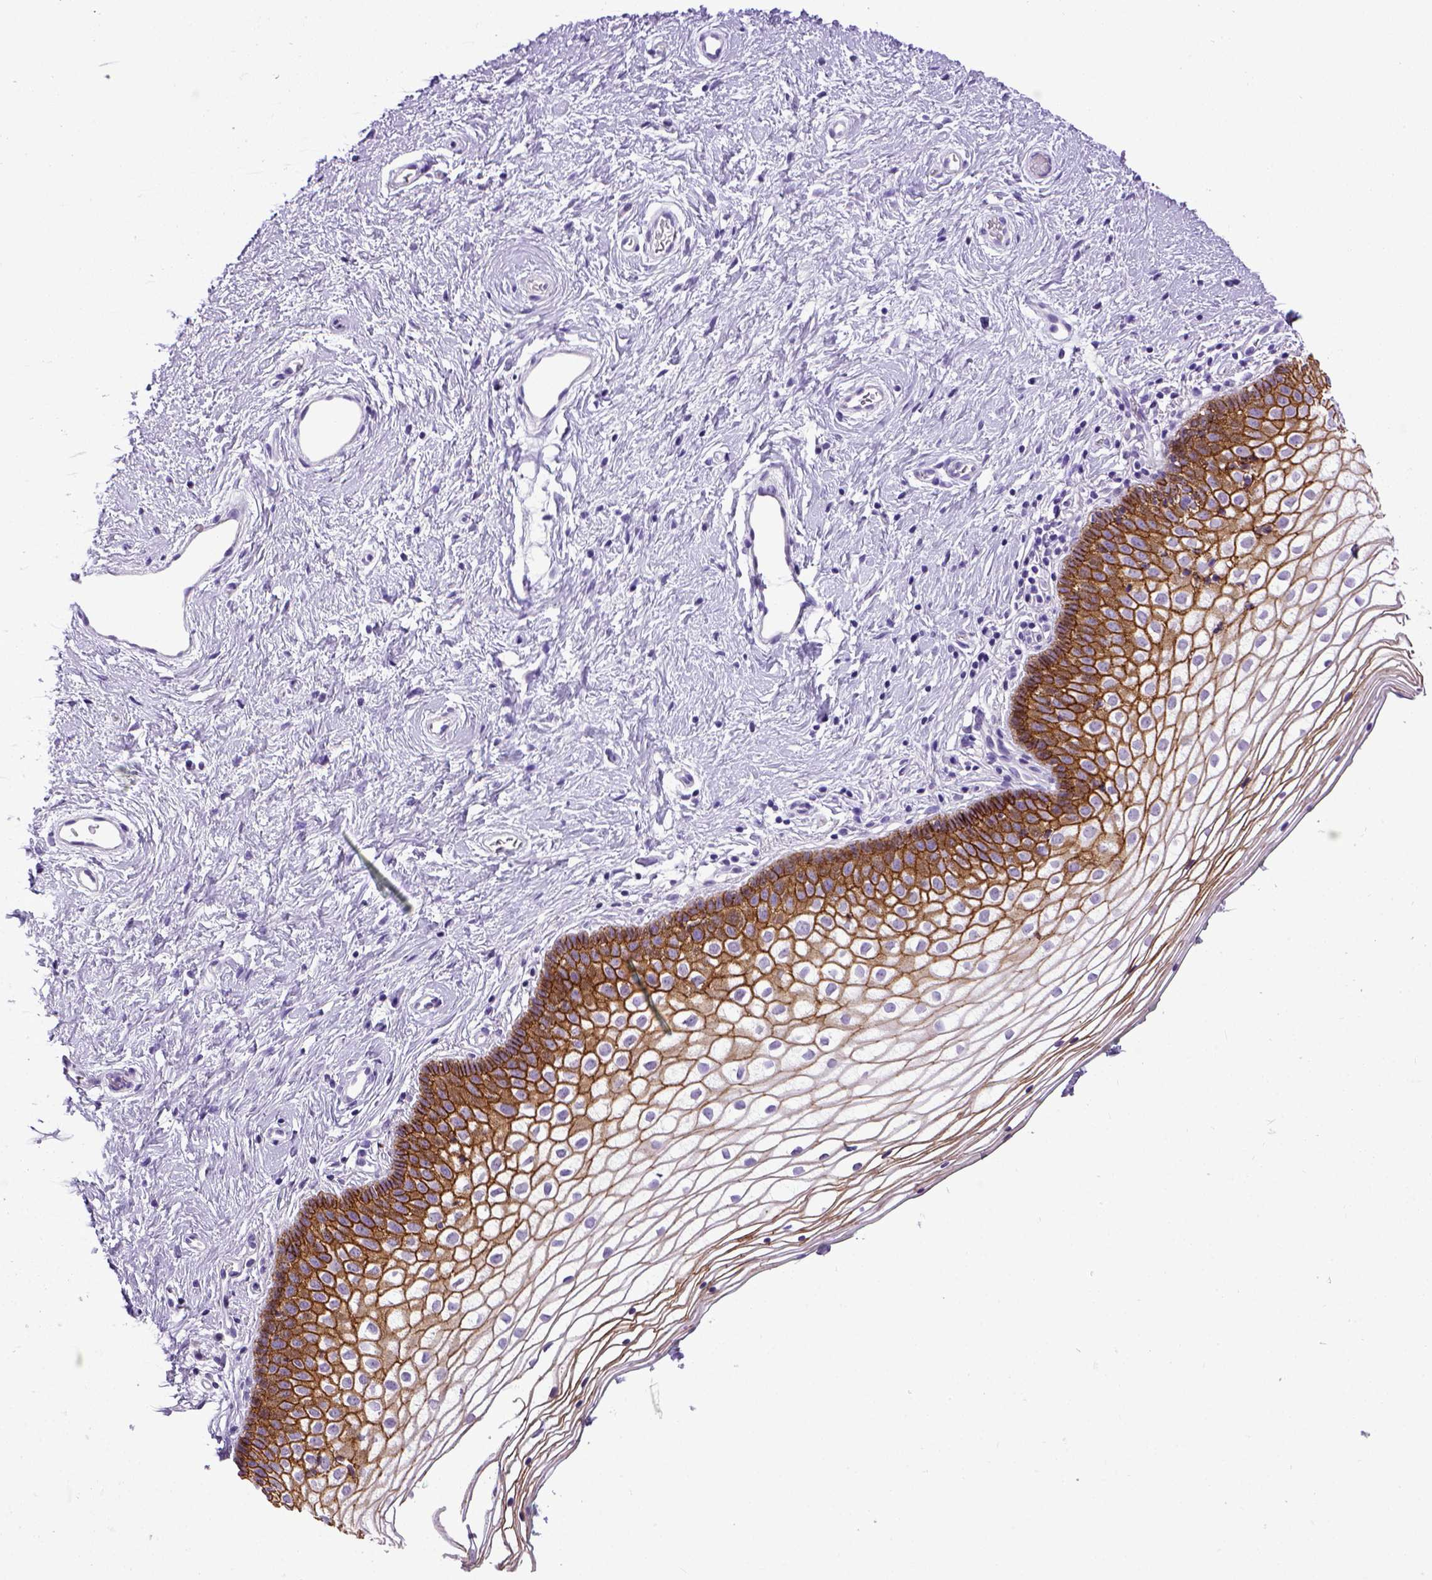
{"staining": {"intensity": "moderate", "quantity": ">75%", "location": "cytoplasmic/membranous"}, "tissue": "vagina", "cell_type": "Squamous epithelial cells", "image_type": "normal", "snomed": [{"axis": "morphology", "description": "Normal tissue, NOS"}, {"axis": "topography", "description": "Vagina"}], "caption": "Immunohistochemistry (IHC) of unremarkable vagina shows medium levels of moderate cytoplasmic/membranous positivity in about >75% of squamous epithelial cells.", "gene": "CDH1", "patient": {"sex": "female", "age": 36}}